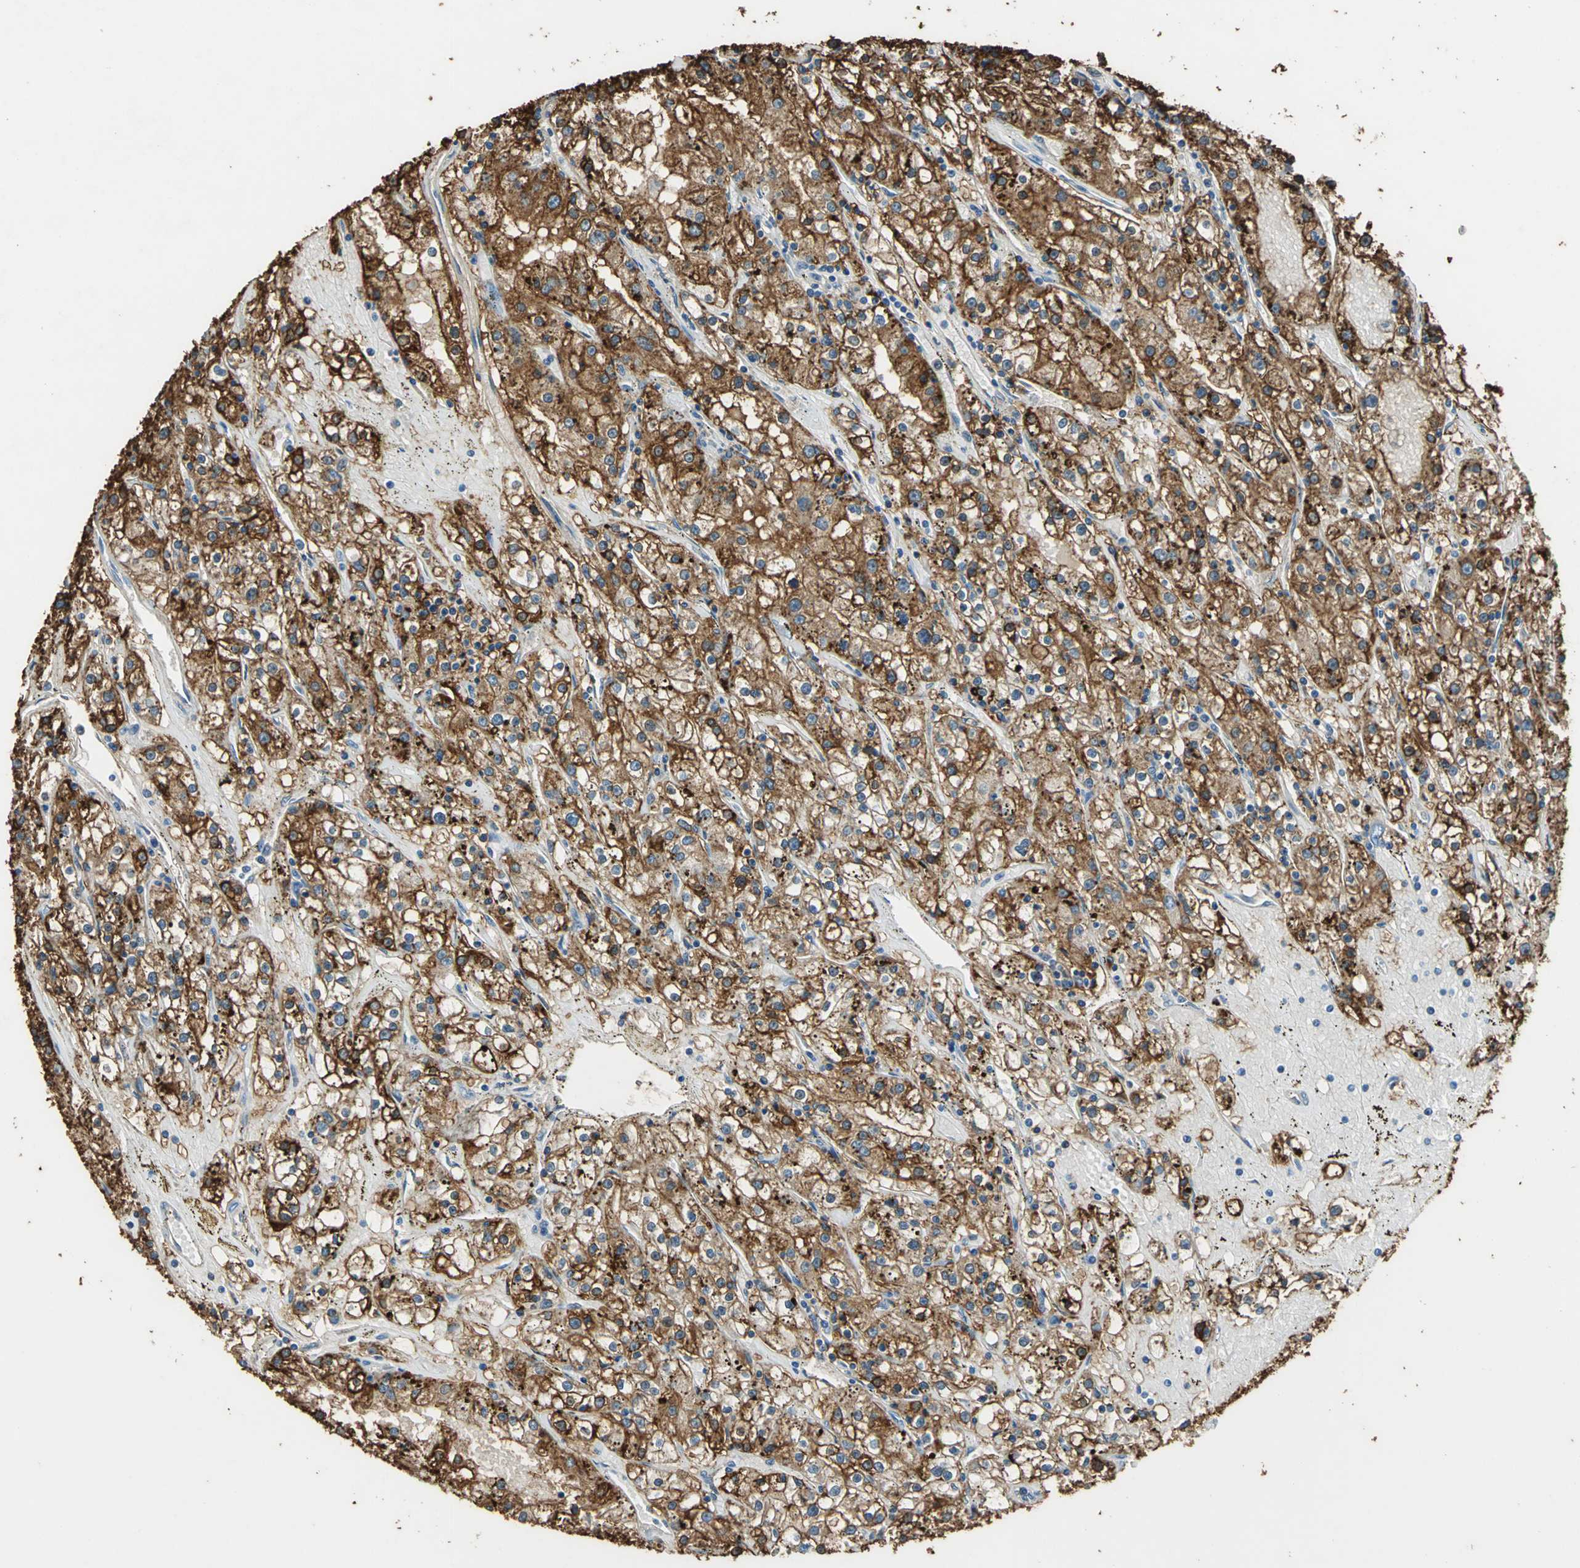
{"staining": {"intensity": "strong", "quantity": ">75%", "location": "cytoplasmic/membranous"}, "tissue": "renal cancer", "cell_type": "Tumor cells", "image_type": "cancer", "snomed": [{"axis": "morphology", "description": "Adenocarcinoma, NOS"}, {"axis": "topography", "description": "Kidney"}], "caption": "IHC (DAB) staining of renal adenocarcinoma exhibits strong cytoplasmic/membranous protein expression in about >75% of tumor cells.", "gene": "ANXA4", "patient": {"sex": "male", "age": 56}}